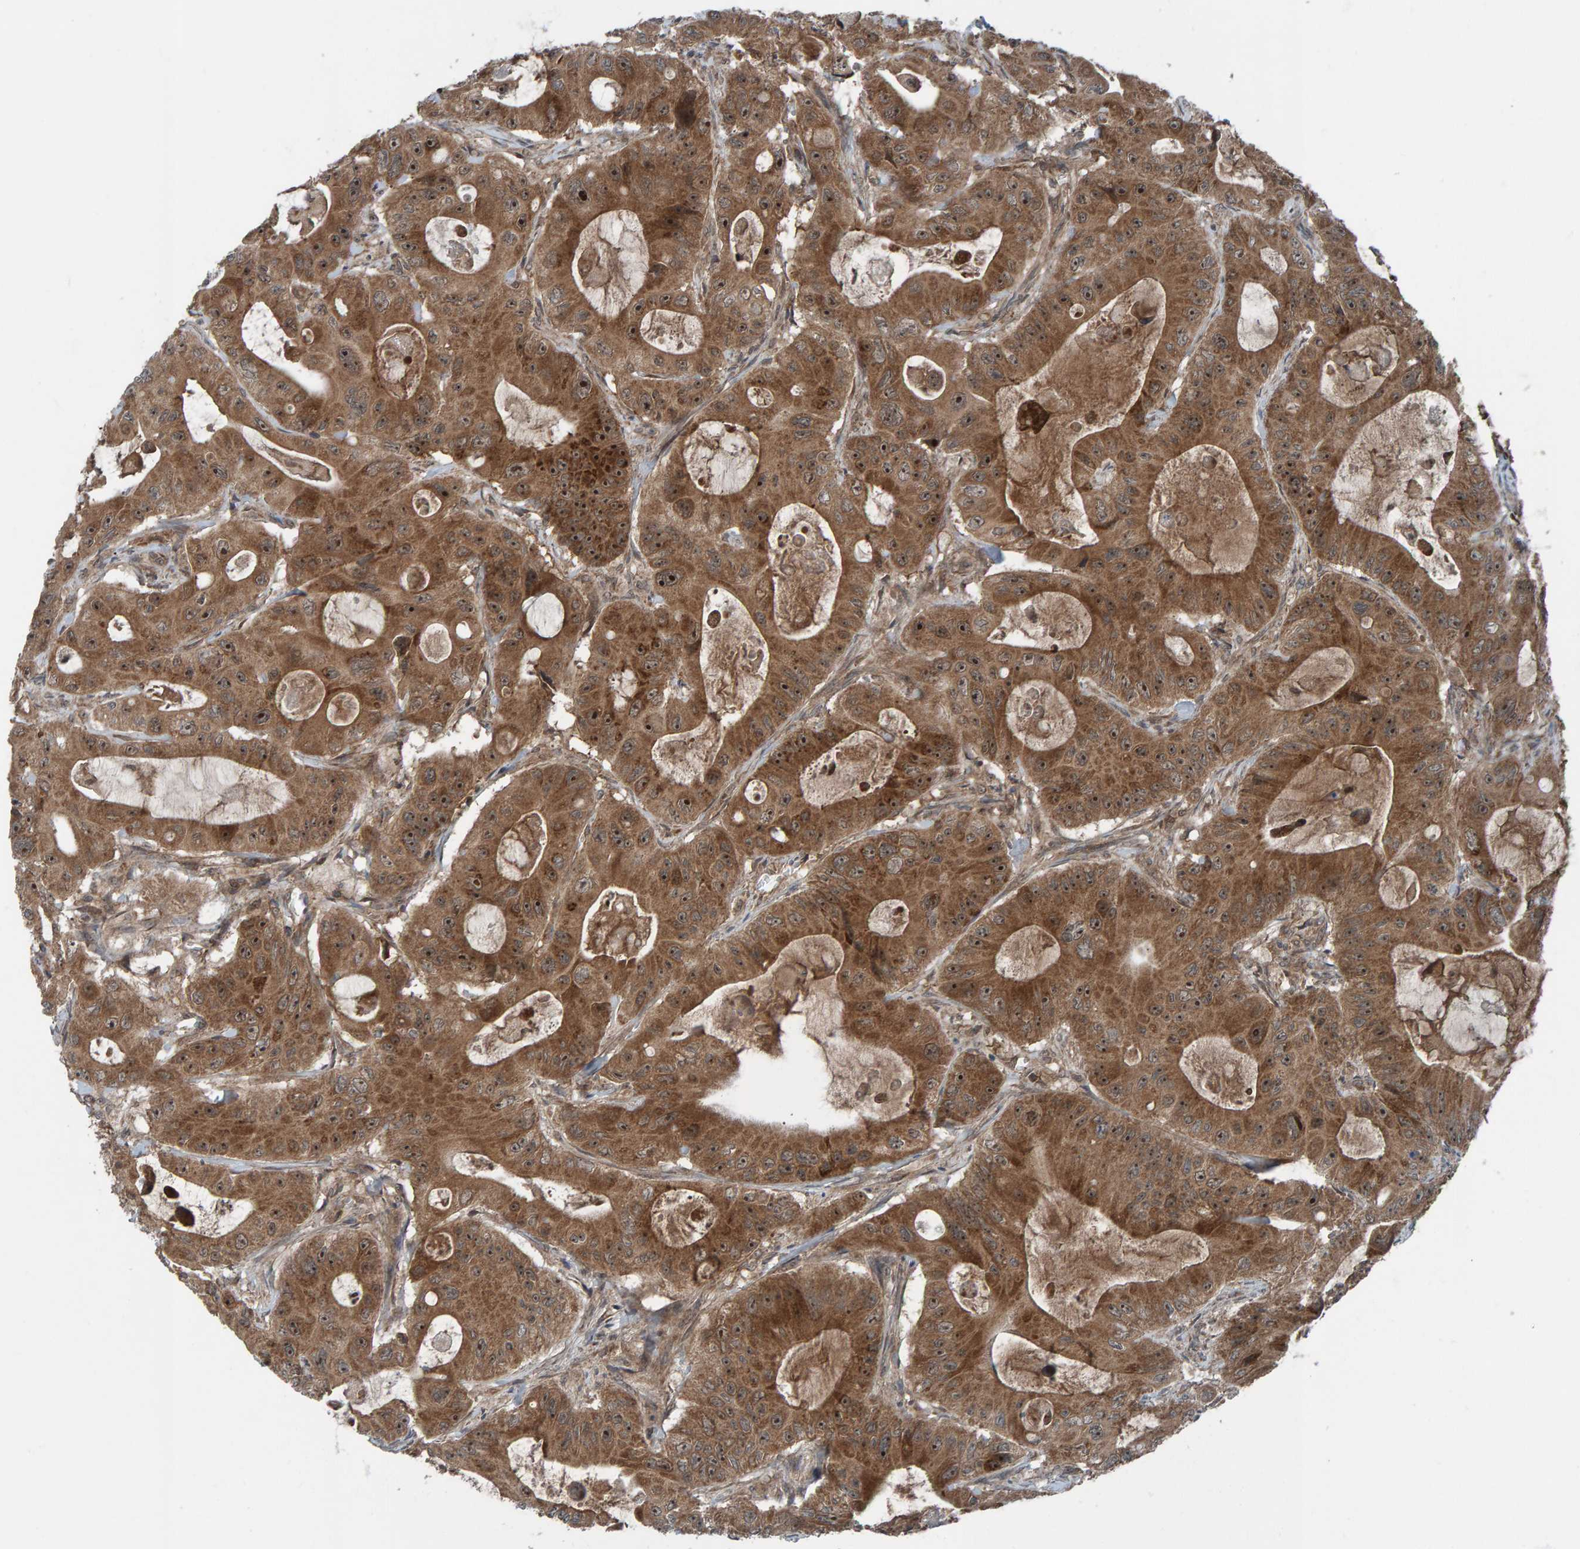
{"staining": {"intensity": "moderate", "quantity": ">75%", "location": "cytoplasmic/membranous,nuclear"}, "tissue": "colorectal cancer", "cell_type": "Tumor cells", "image_type": "cancer", "snomed": [{"axis": "morphology", "description": "Adenocarcinoma, NOS"}, {"axis": "topography", "description": "Colon"}], "caption": "Immunohistochemical staining of human colorectal cancer displays medium levels of moderate cytoplasmic/membranous and nuclear staining in approximately >75% of tumor cells.", "gene": "CUEDC1", "patient": {"sex": "female", "age": 46}}